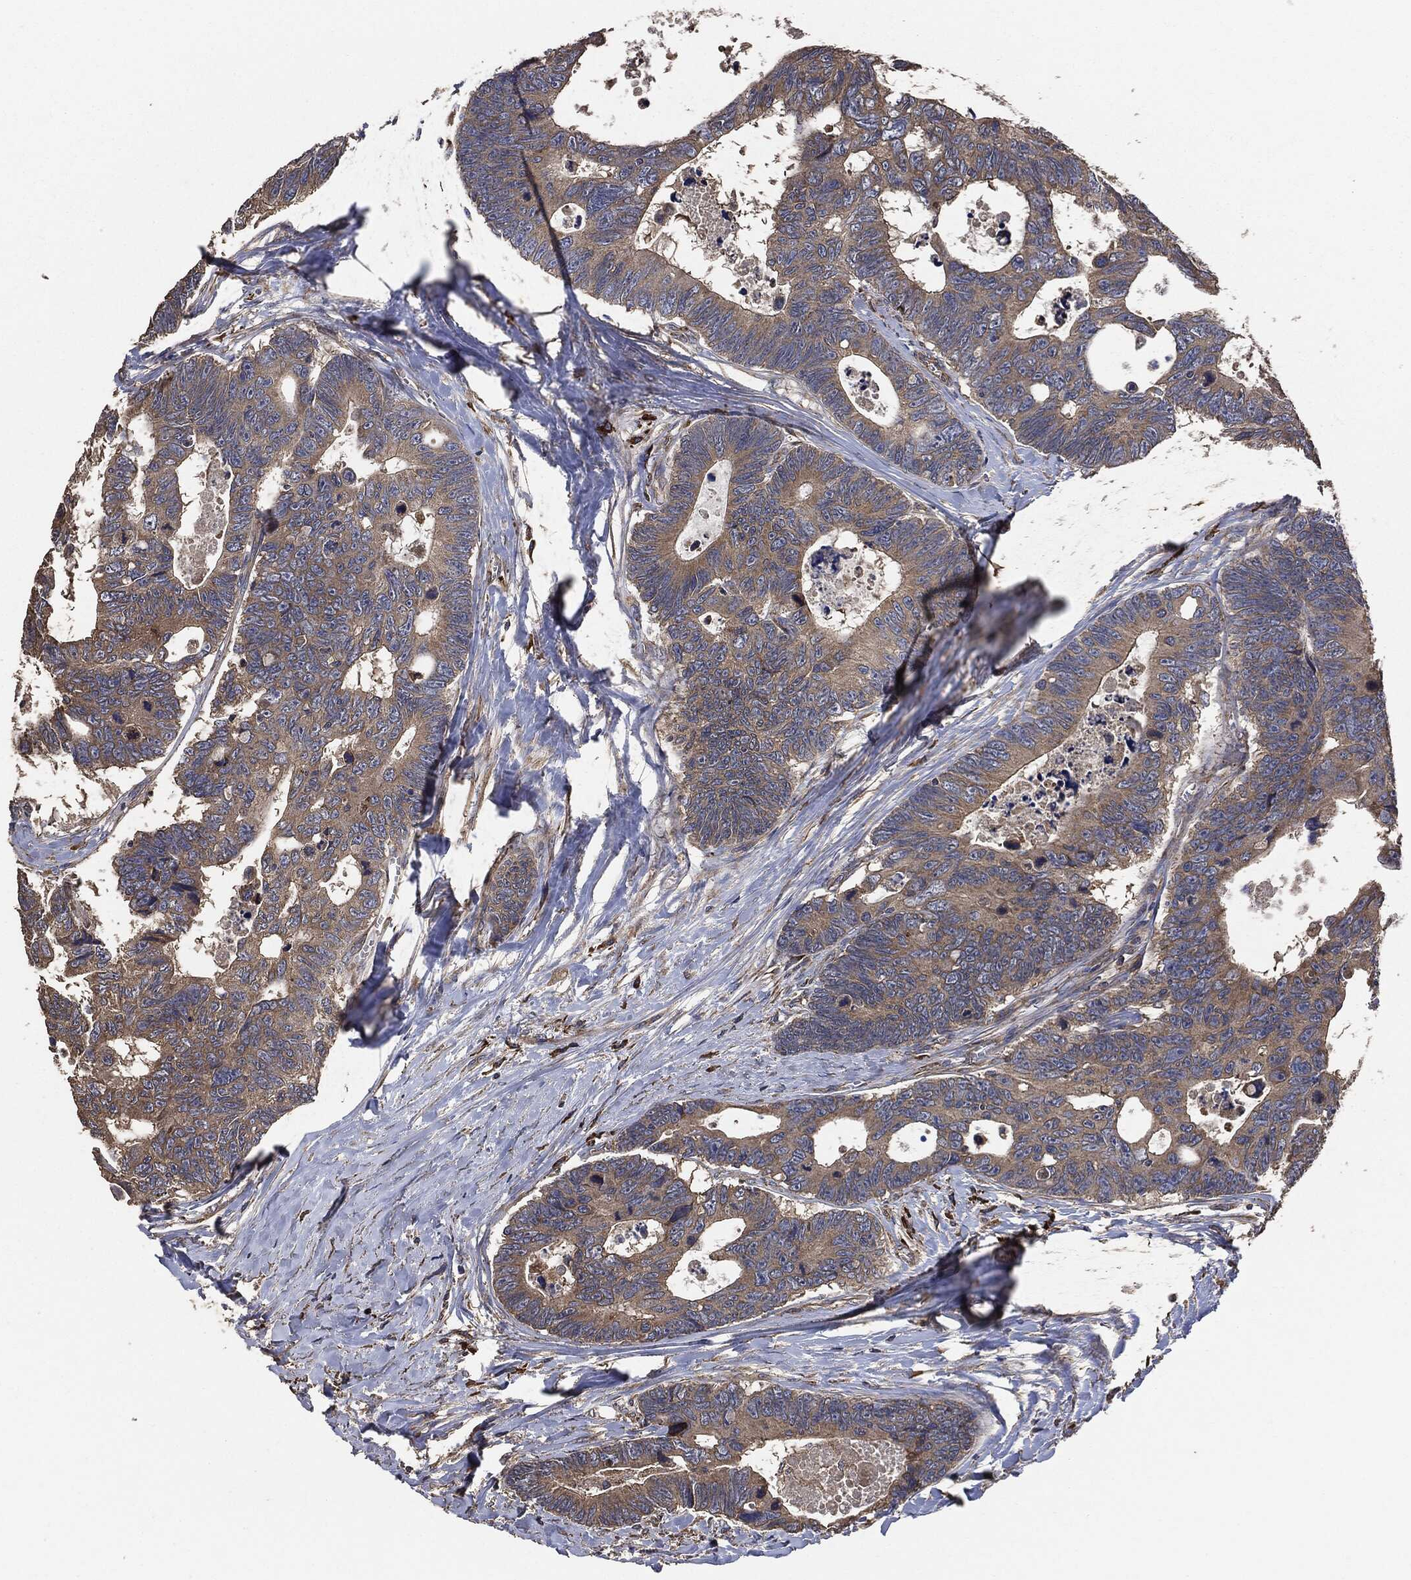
{"staining": {"intensity": "moderate", "quantity": "25%-75%", "location": "cytoplasmic/membranous"}, "tissue": "colorectal cancer", "cell_type": "Tumor cells", "image_type": "cancer", "snomed": [{"axis": "morphology", "description": "Adenocarcinoma, NOS"}, {"axis": "topography", "description": "Colon"}], "caption": "Immunohistochemical staining of colorectal cancer exhibits medium levels of moderate cytoplasmic/membranous protein positivity in approximately 25%-75% of tumor cells.", "gene": "STK3", "patient": {"sex": "female", "age": 77}}